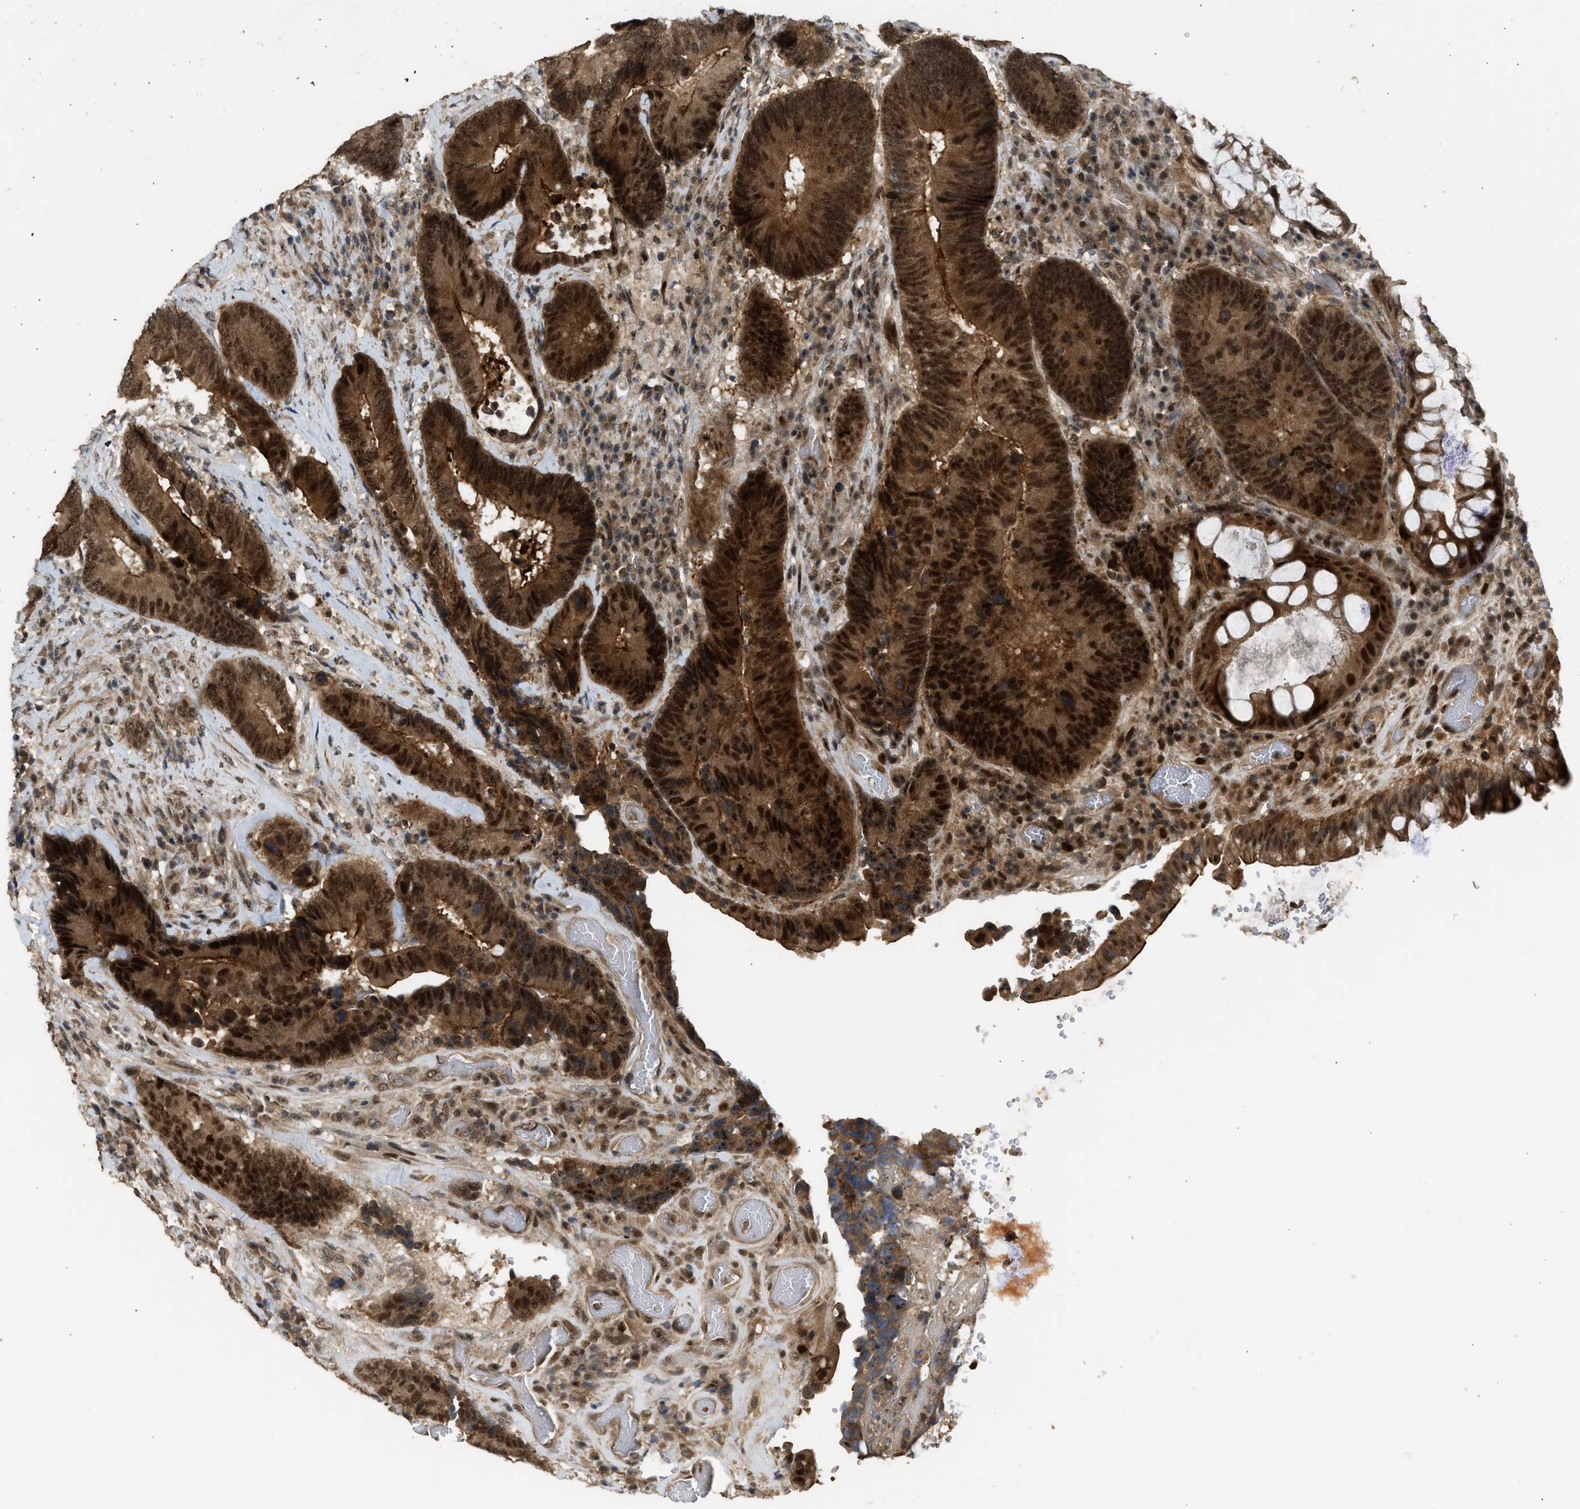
{"staining": {"intensity": "strong", "quantity": ">75%", "location": "cytoplasmic/membranous,nuclear"}, "tissue": "colorectal cancer", "cell_type": "Tumor cells", "image_type": "cancer", "snomed": [{"axis": "morphology", "description": "Adenocarcinoma, NOS"}, {"axis": "topography", "description": "Rectum"}], "caption": "Brown immunohistochemical staining in human colorectal adenocarcinoma exhibits strong cytoplasmic/membranous and nuclear staining in approximately >75% of tumor cells. The staining was performed using DAB (3,3'-diaminobenzidine) to visualize the protein expression in brown, while the nuclei were stained in blue with hematoxylin (Magnification: 20x).", "gene": "GET1", "patient": {"sex": "female", "age": 89}}